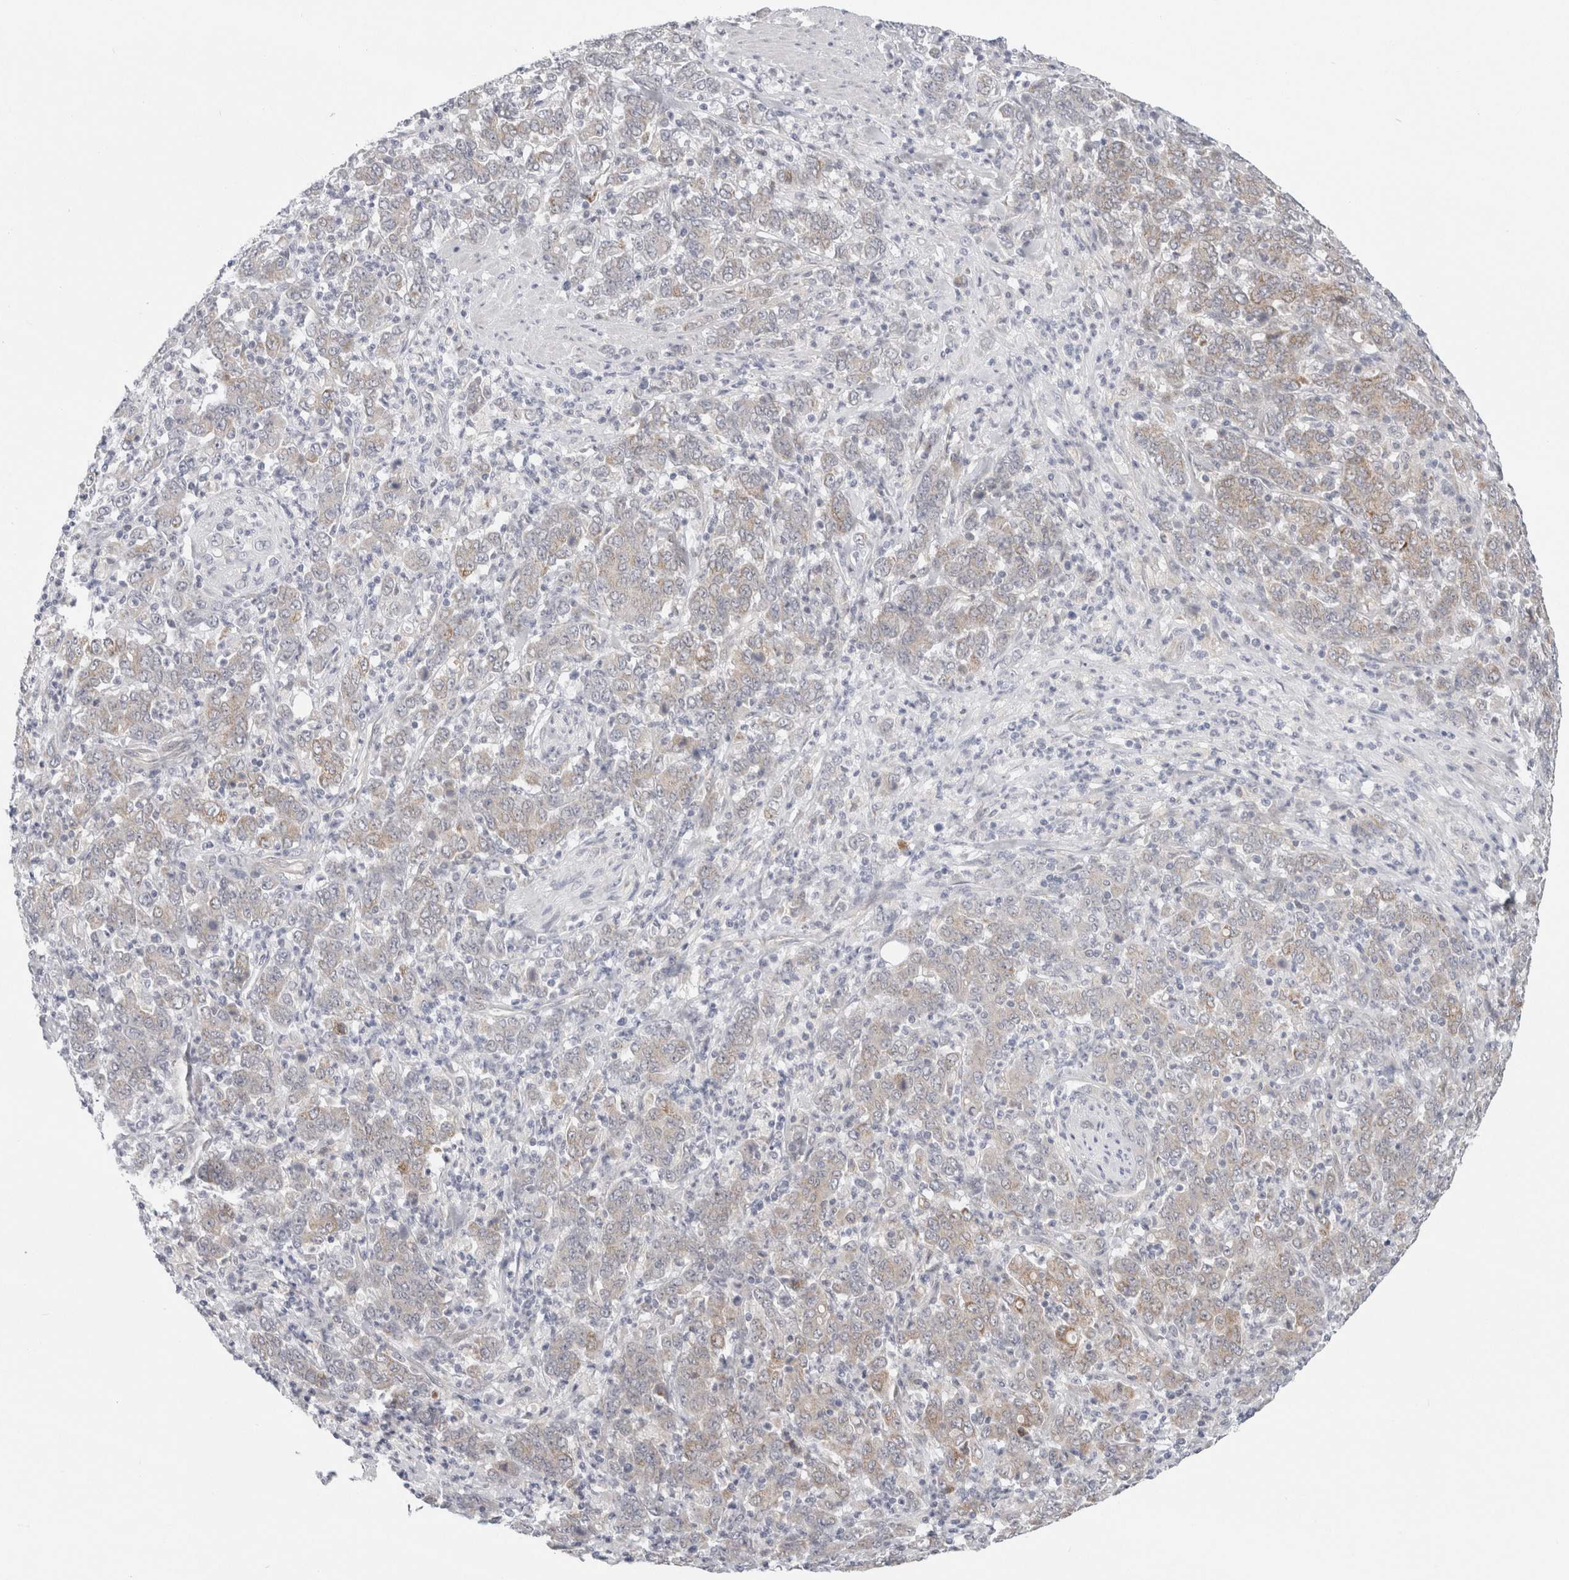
{"staining": {"intensity": "weak", "quantity": "25%-75%", "location": "cytoplasmic/membranous"}, "tissue": "stomach cancer", "cell_type": "Tumor cells", "image_type": "cancer", "snomed": [{"axis": "morphology", "description": "Adenocarcinoma, NOS"}, {"axis": "topography", "description": "Stomach, lower"}], "caption": "High-power microscopy captured an immunohistochemistry (IHC) histopathology image of stomach cancer, revealing weak cytoplasmic/membranous positivity in approximately 25%-75% of tumor cells.", "gene": "FAHD1", "patient": {"sex": "female", "age": 71}}